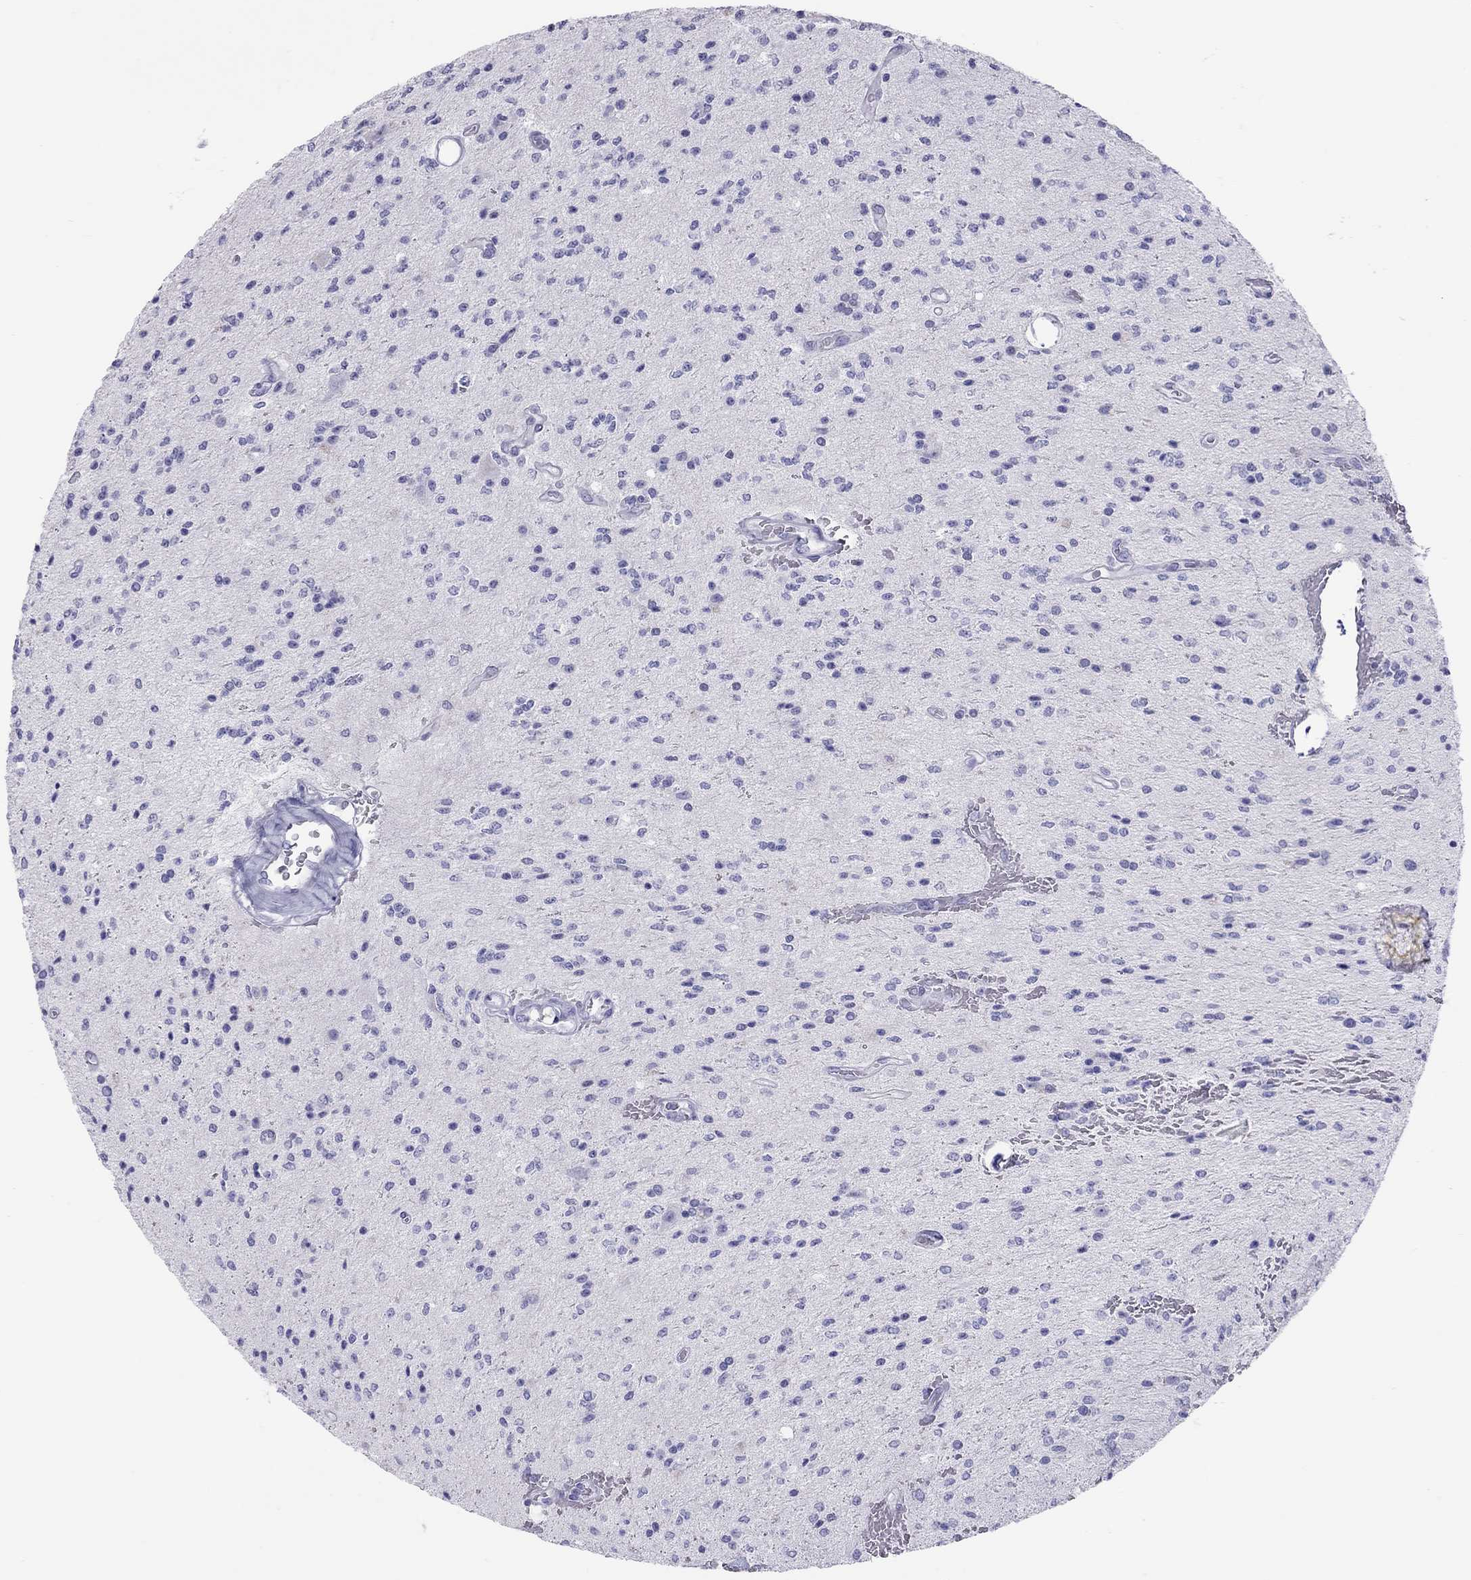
{"staining": {"intensity": "negative", "quantity": "none", "location": "none"}, "tissue": "glioma", "cell_type": "Tumor cells", "image_type": "cancer", "snomed": [{"axis": "morphology", "description": "Glioma, malignant, Low grade"}, {"axis": "topography", "description": "Brain"}], "caption": "A photomicrograph of human glioma is negative for staining in tumor cells.", "gene": "STAG3", "patient": {"sex": "male", "age": 67}}